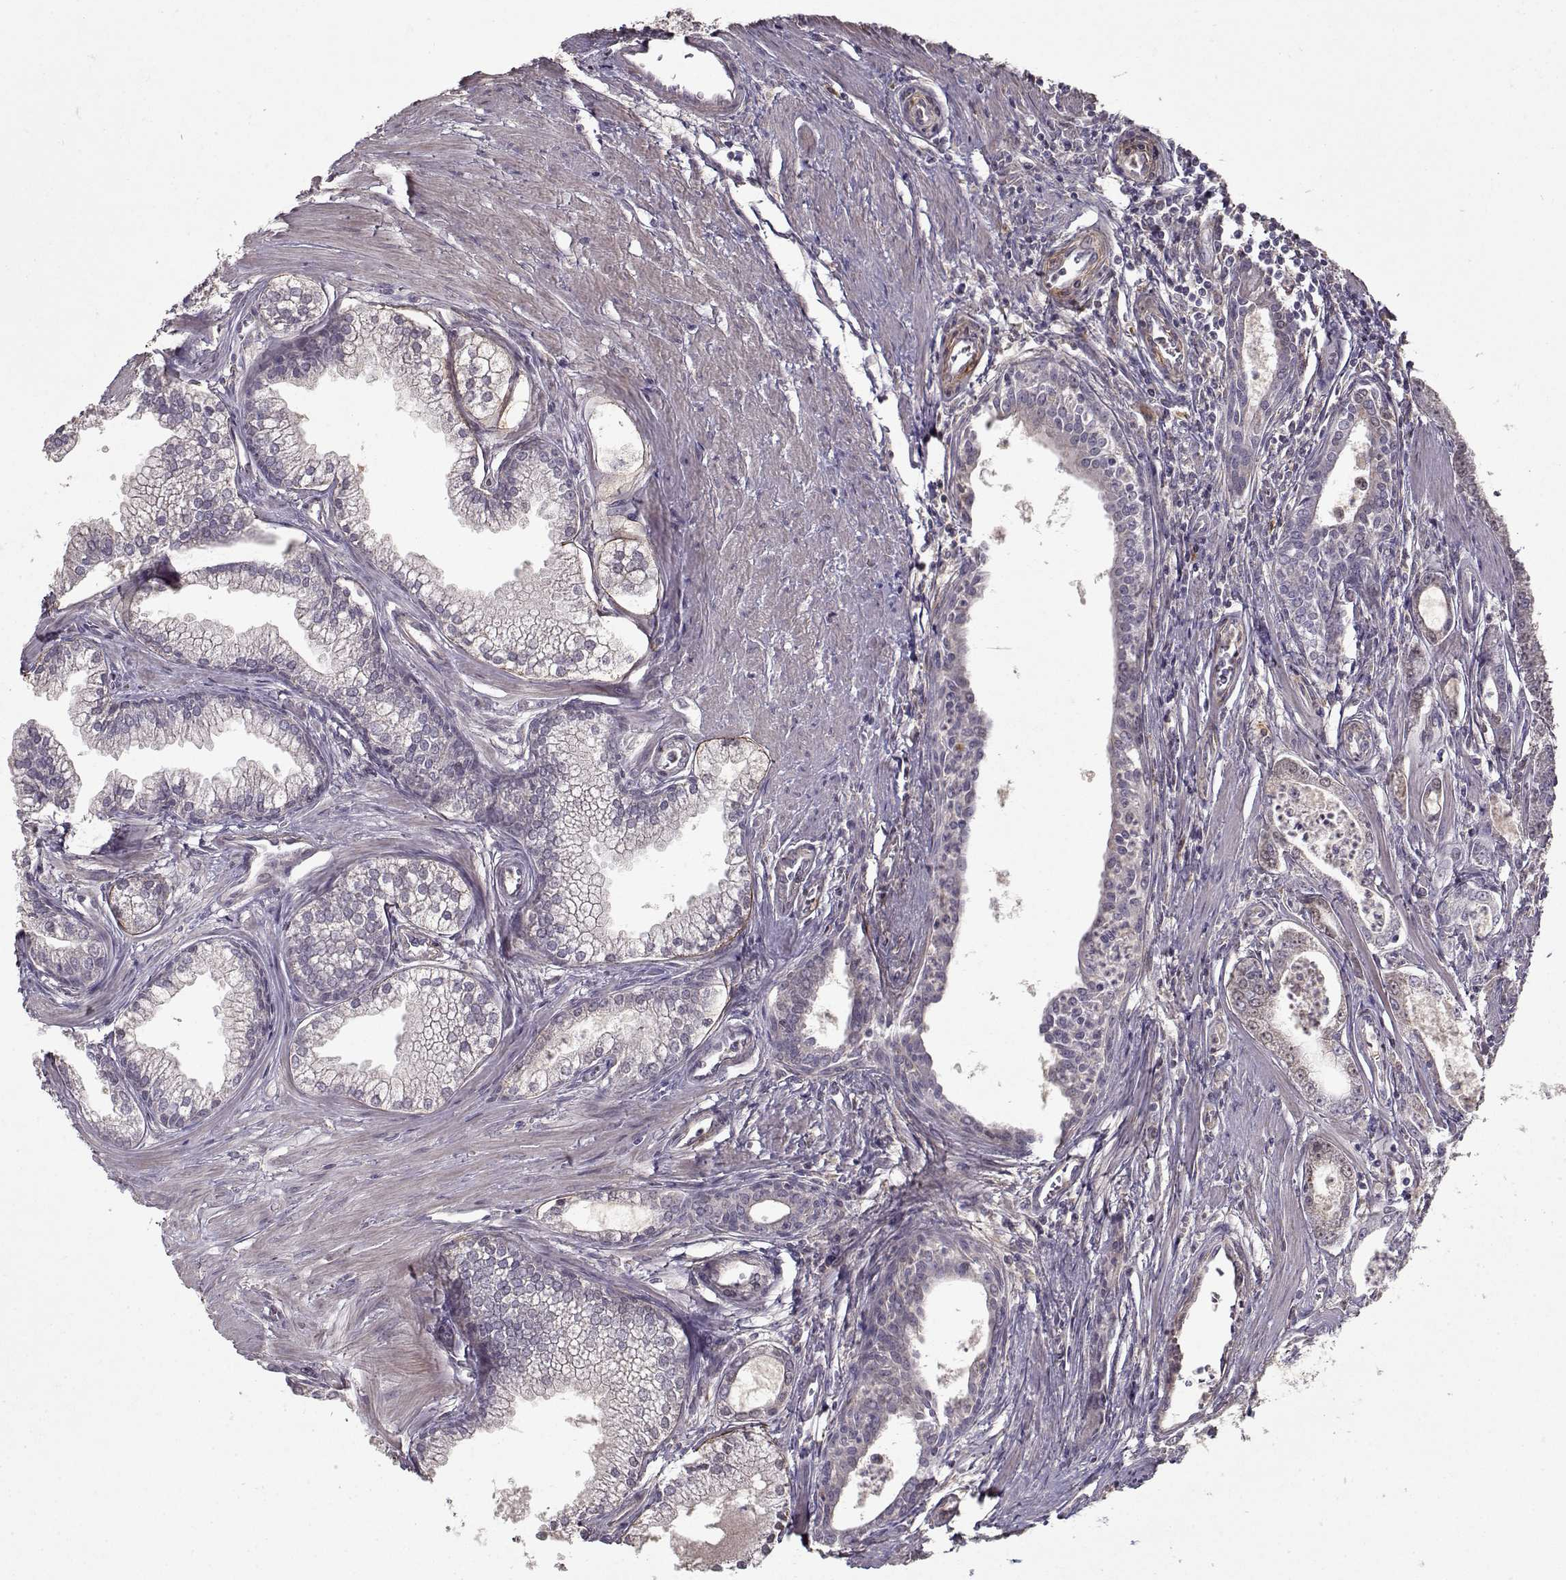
{"staining": {"intensity": "negative", "quantity": "none", "location": "none"}, "tissue": "prostate cancer", "cell_type": "Tumor cells", "image_type": "cancer", "snomed": [{"axis": "morphology", "description": "Adenocarcinoma, NOS"}, {"axis": "topography", "description": "Prostate"}], "caption": "A micrograph of human prostate adenocarcinoma is negative for staining in tumor cells.", "gene": "LAMA2", "patient": {"sex": "male", "age": 71}}